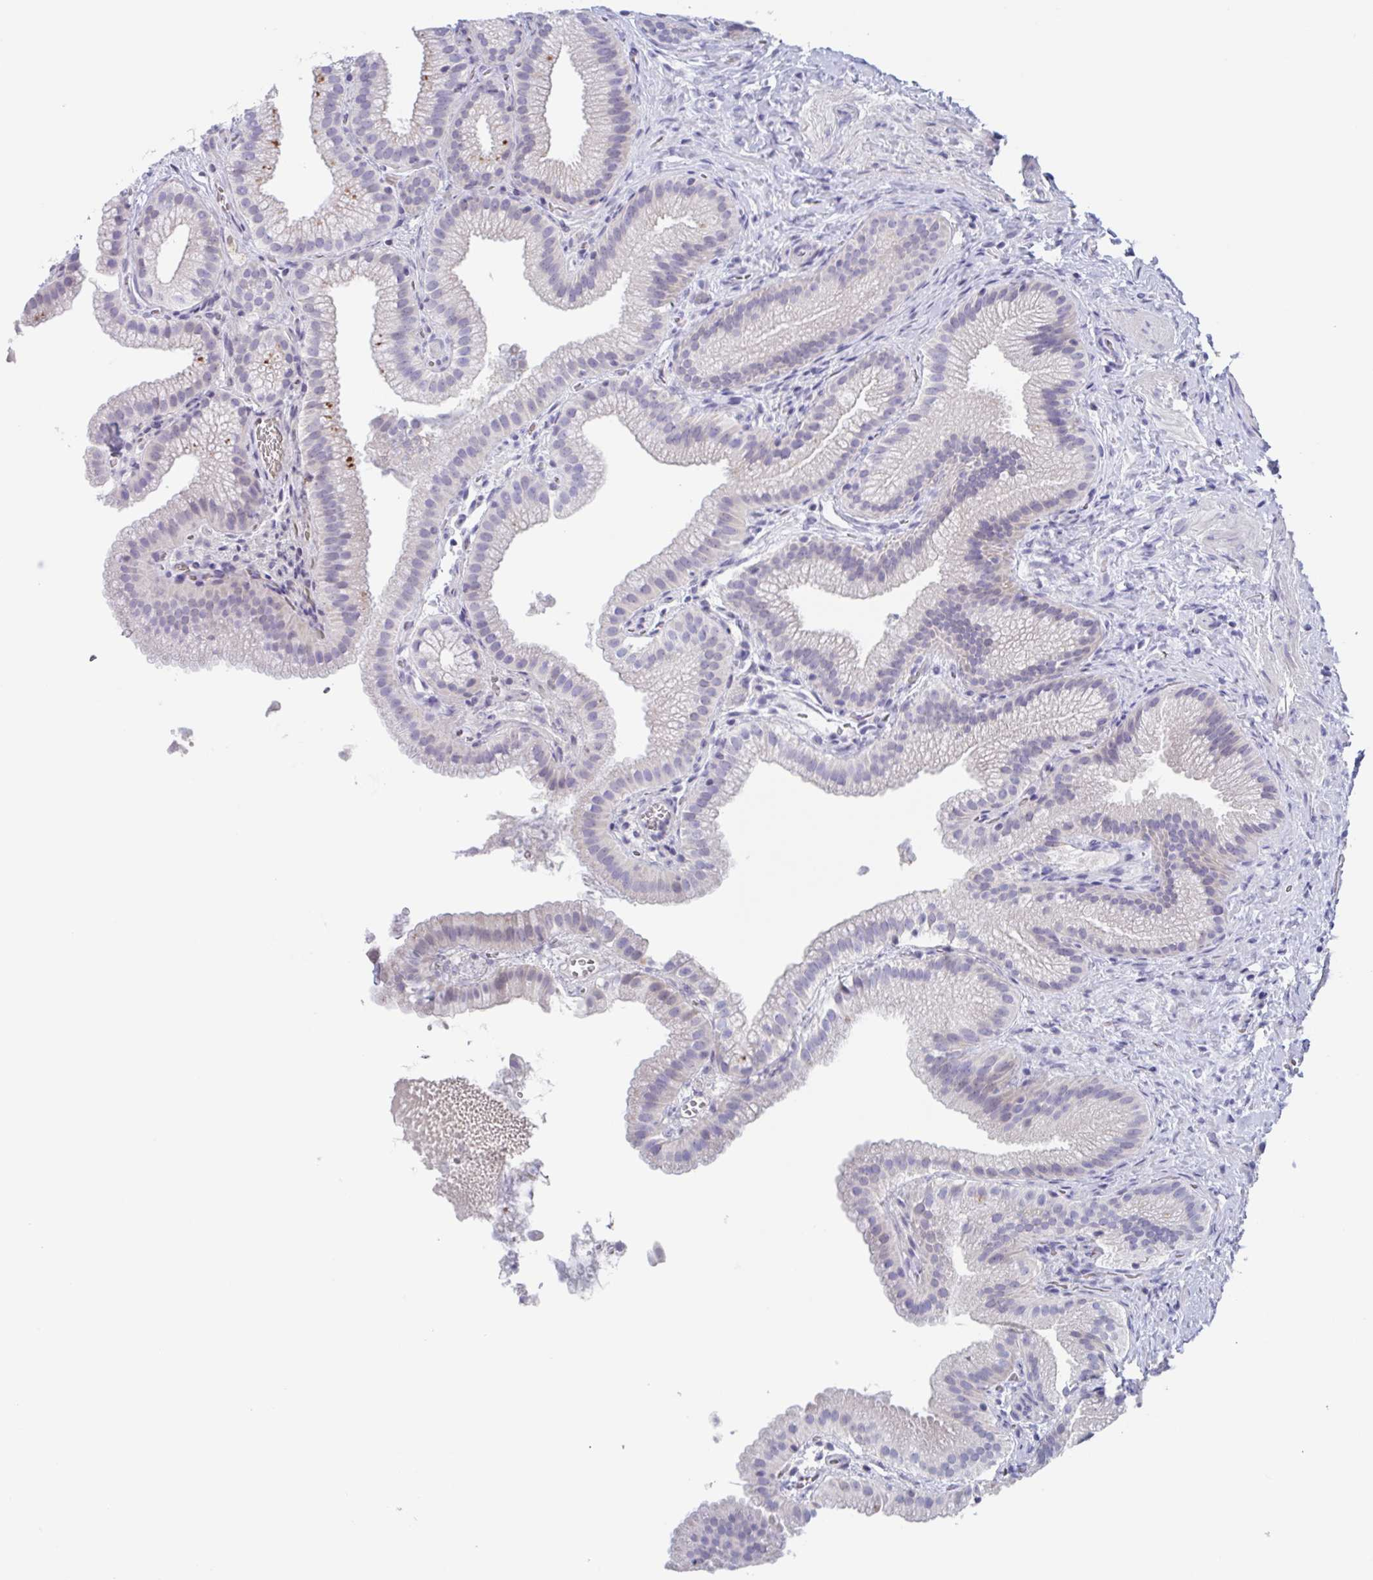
{"staining": {"intensity": "weak", "quantity": "<25%", "location": "nuclear"}, "tissue": "gallbladder", "cell_type": "Glandular cells", "image_type": "normal", "snomed": [{"axis": "morphology", "description": "Normal tissue, NOS"}, {"axis": "topography", "description": "Gallbladder"}], "caption": "The image displays no staining of glandular cells in normal gallbladder. (DAB (3,3'-diaminobenzidine) immunohistochemistry (IHC), high magnification).", "gene": "NOXRED1", "patient": {"sex": "female", "age": 63}}